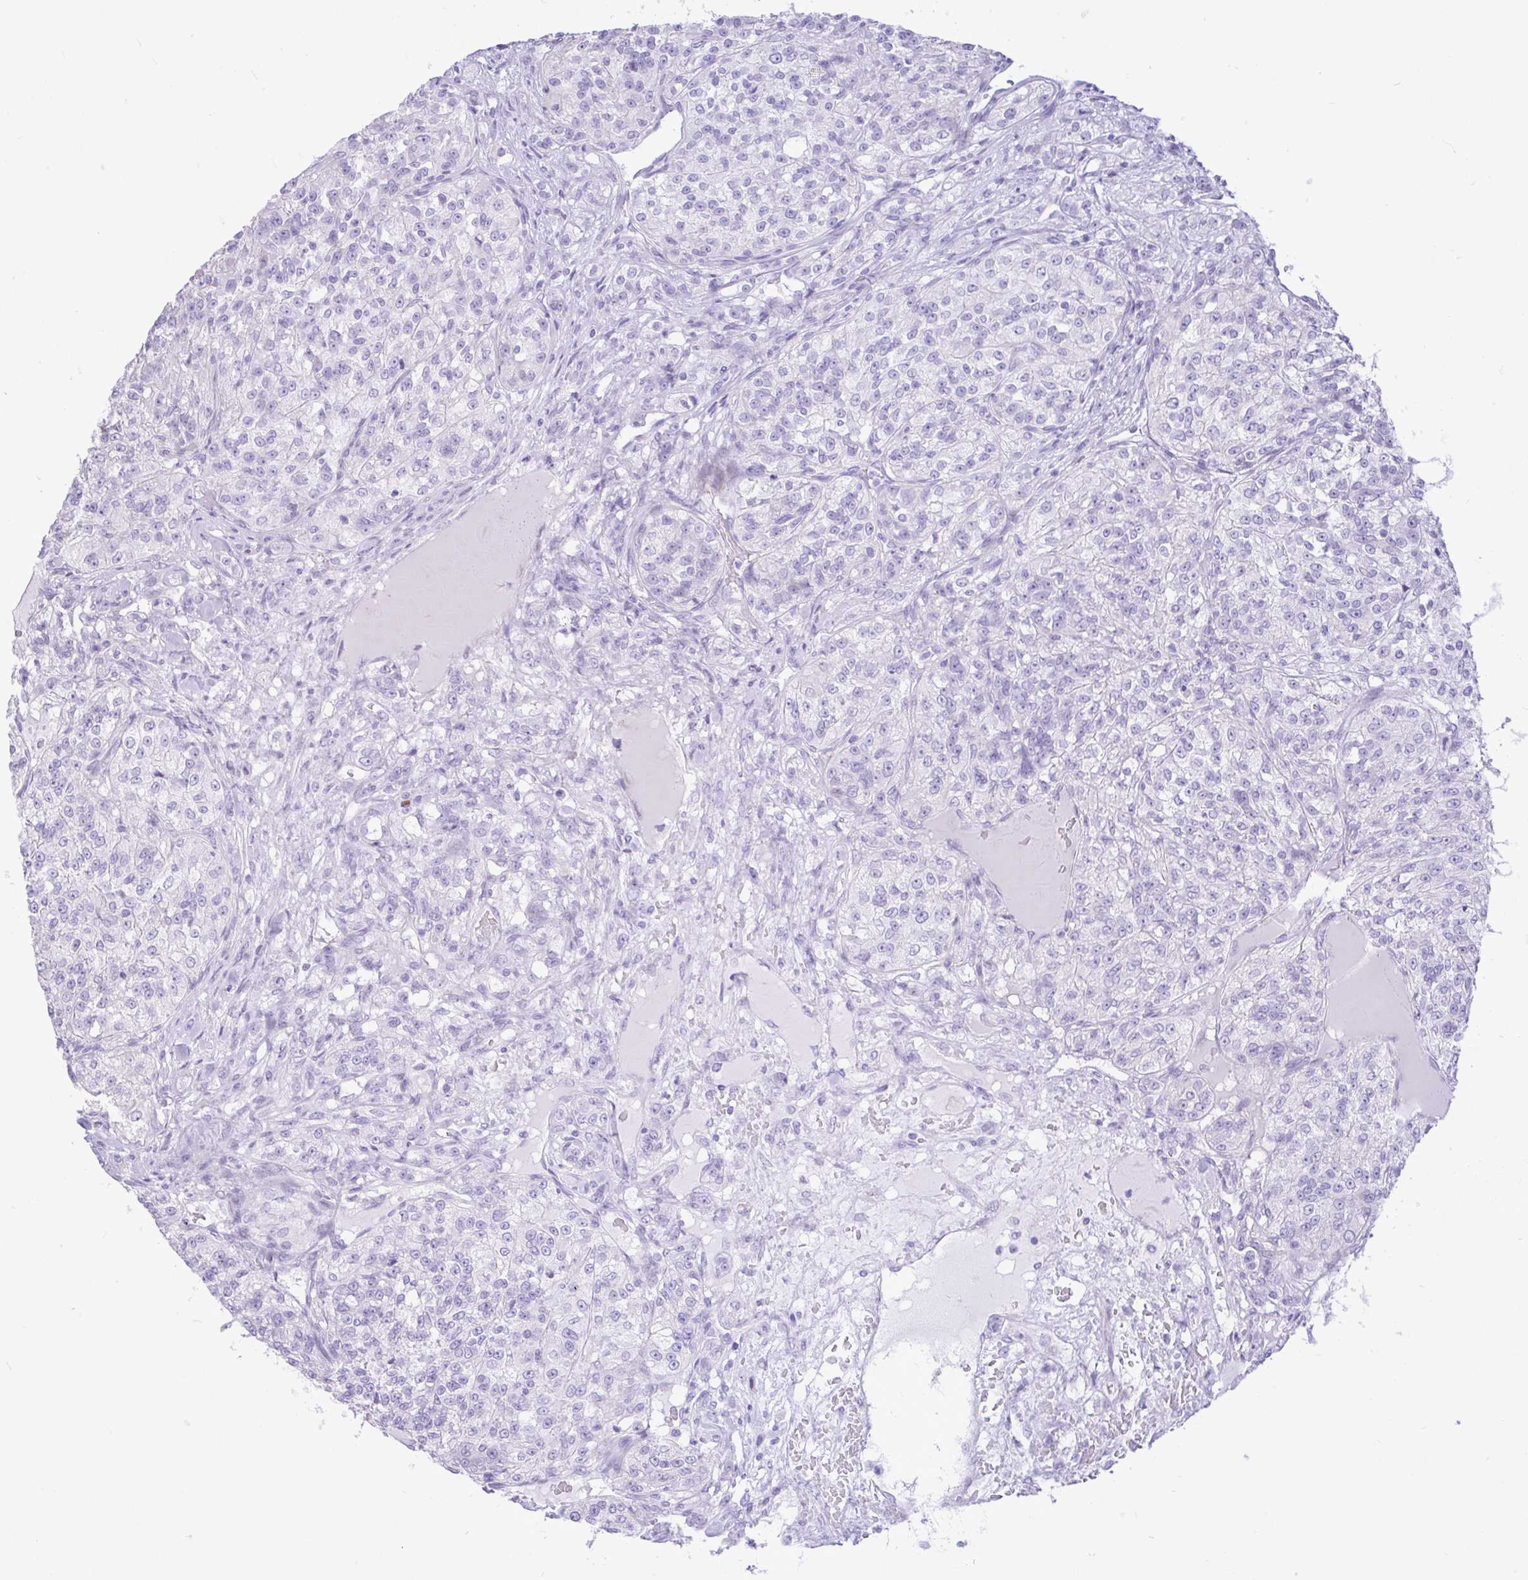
{"staining": {"intensity": "negative", "quantity": "none", "location": "none"}, "tissue": "renal cancer", "cell_type": "Tumor cells", "image_type": "cancer", "snomed": [{"axis": "morphology", "description": "Adenocarcinoma, NOS"}, {"axis": "topography", "description": "Kidney"}], "caption": "Immunohistochemistry image of neoplastic tissue: adenocarcinoma (renal) stained with DAB (3,3'-diaminobenzidine) demonstrates no significant protein expression in tumor cells. Brightfield microscopy of immunohistochemistry stained with DAB (brown) and hematoxylin (blue), captured at high magnification.", "gene": "REEP1", "patient": {"sex": "female", "age": 63}}